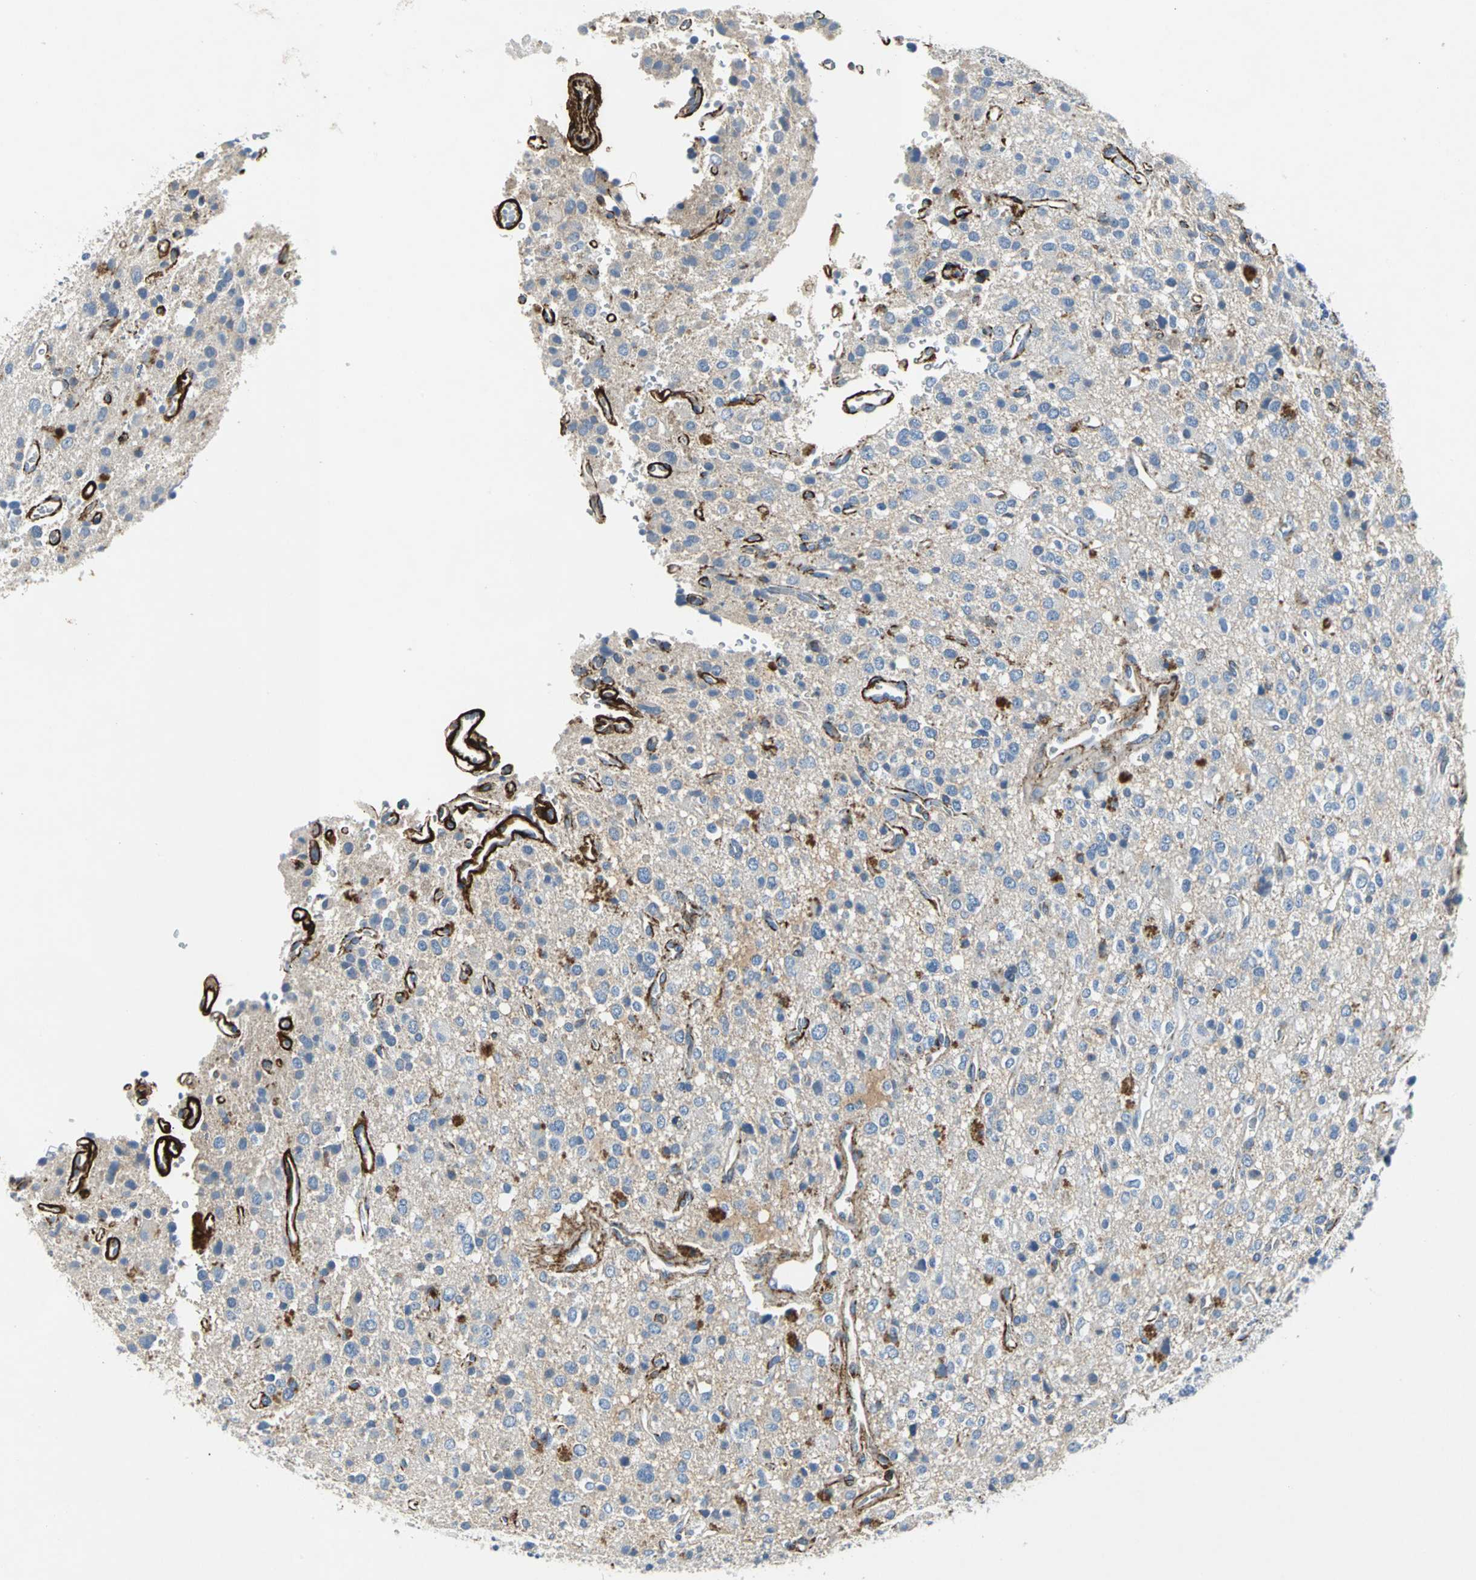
{"staining": {"intensity": "negative", "quantity": "none", "location": "none"}, "tissue": "glioma", "cell_type": "Tumor cells", "image_type": "cancer", "snomed": [{"axis": "morphology", "description": "Glioma, malignant, High grade"}, {"axis": "topography", "description": "Brain"}], "caption": "An image of glioma stained for a protein displays no brown staining in tumor cells.", "gene": "EFNB3", "patient": {"sex": "male", "age": 47}}